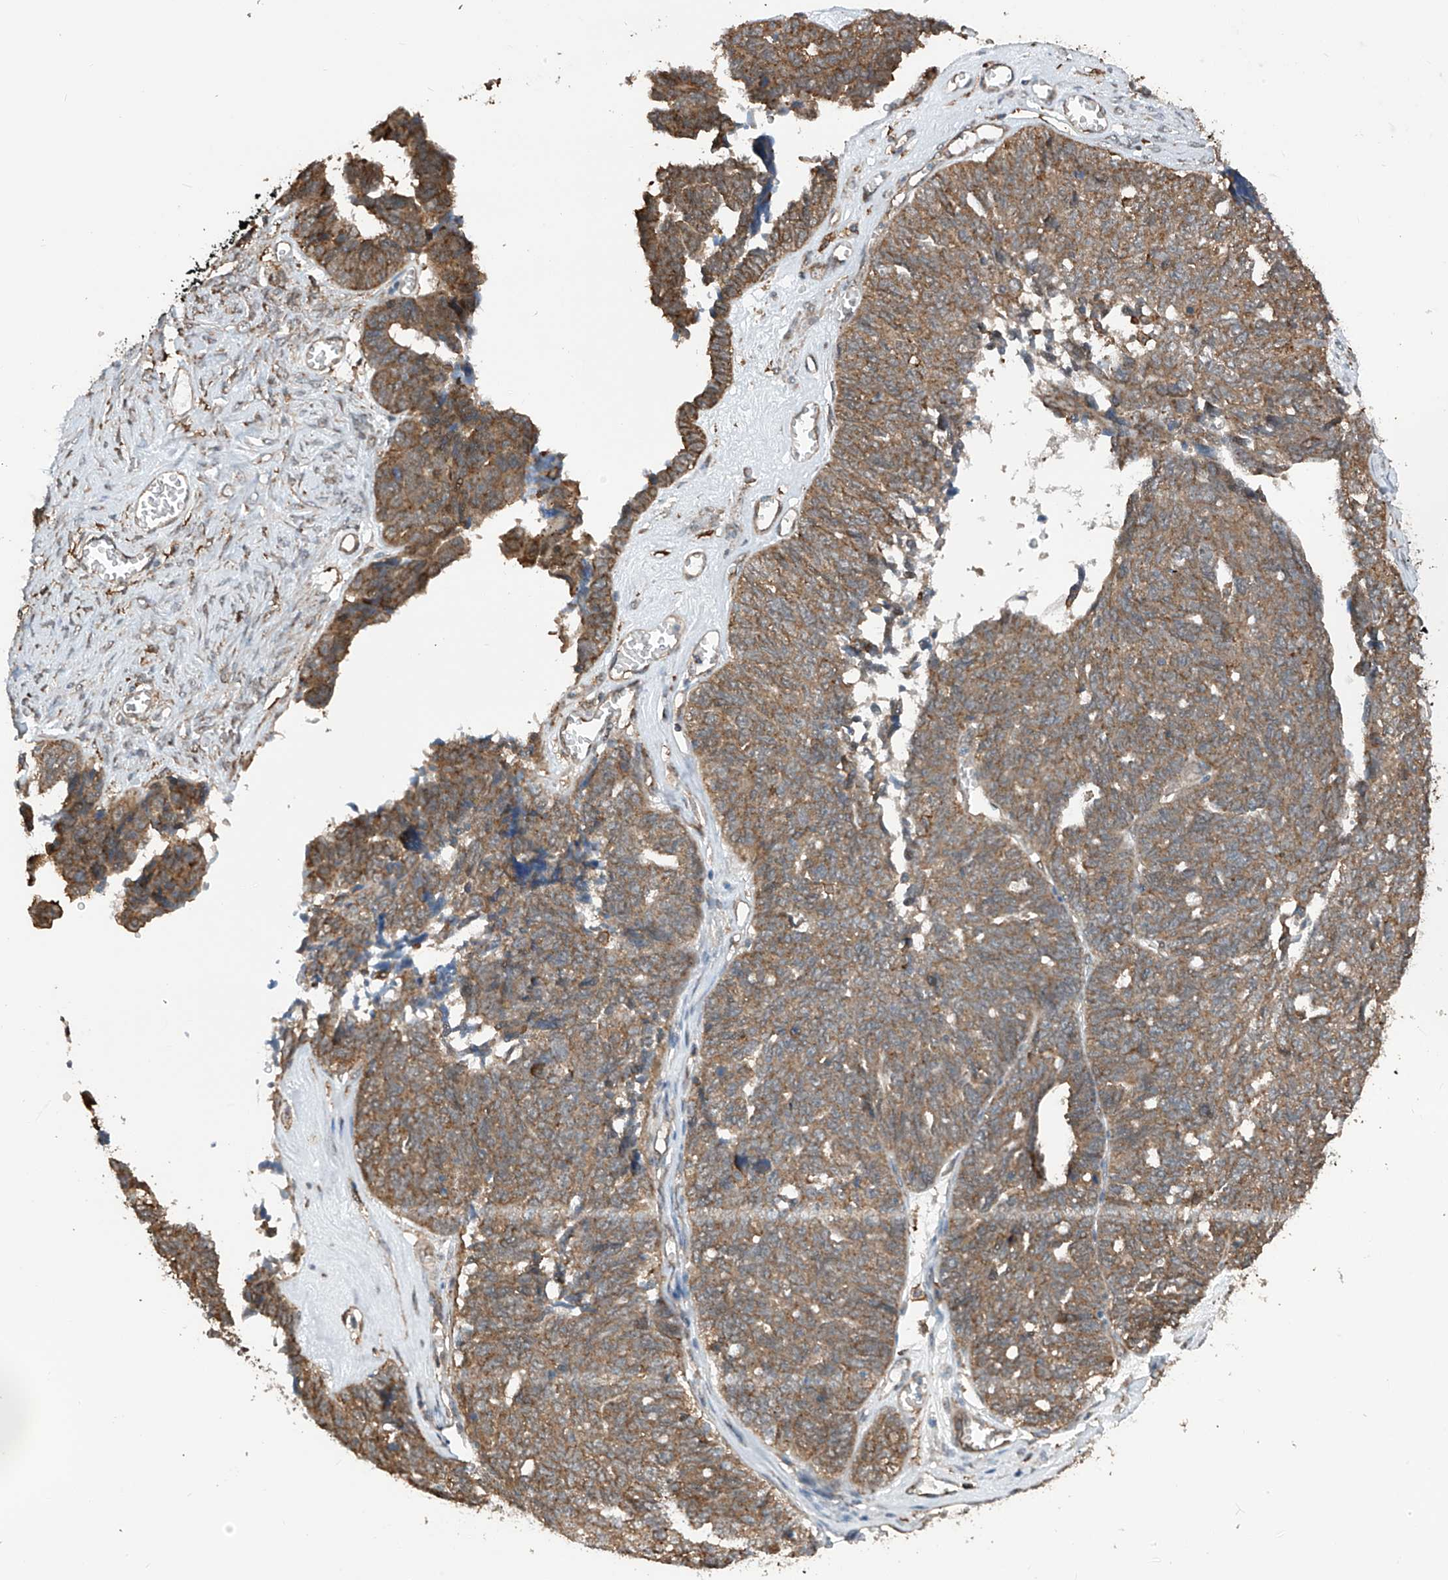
{"staining": {"intensity": "moderate", "quantity": ">75%", "location": "cytoplasmic/membranous"}, "tissue": "ovarian cancer", "cell_type": "Tumor cells", "image_type": "cancer", "snomed": [{"axis": "morphology", "description": "Cystadenocarcinoma, serous, NOS"}, {"axis": "topography", "description": "Ovary"}], "caption": "Tumor cells show moderate cytoplasmic/membranous expression in about >75% of cells in ovarian serous cystadenocarcinoma. (IHC, brightfield microscopy, high magnification).", "gene": "ZNF189", "patient": {"sex": "female", "age": 79}}